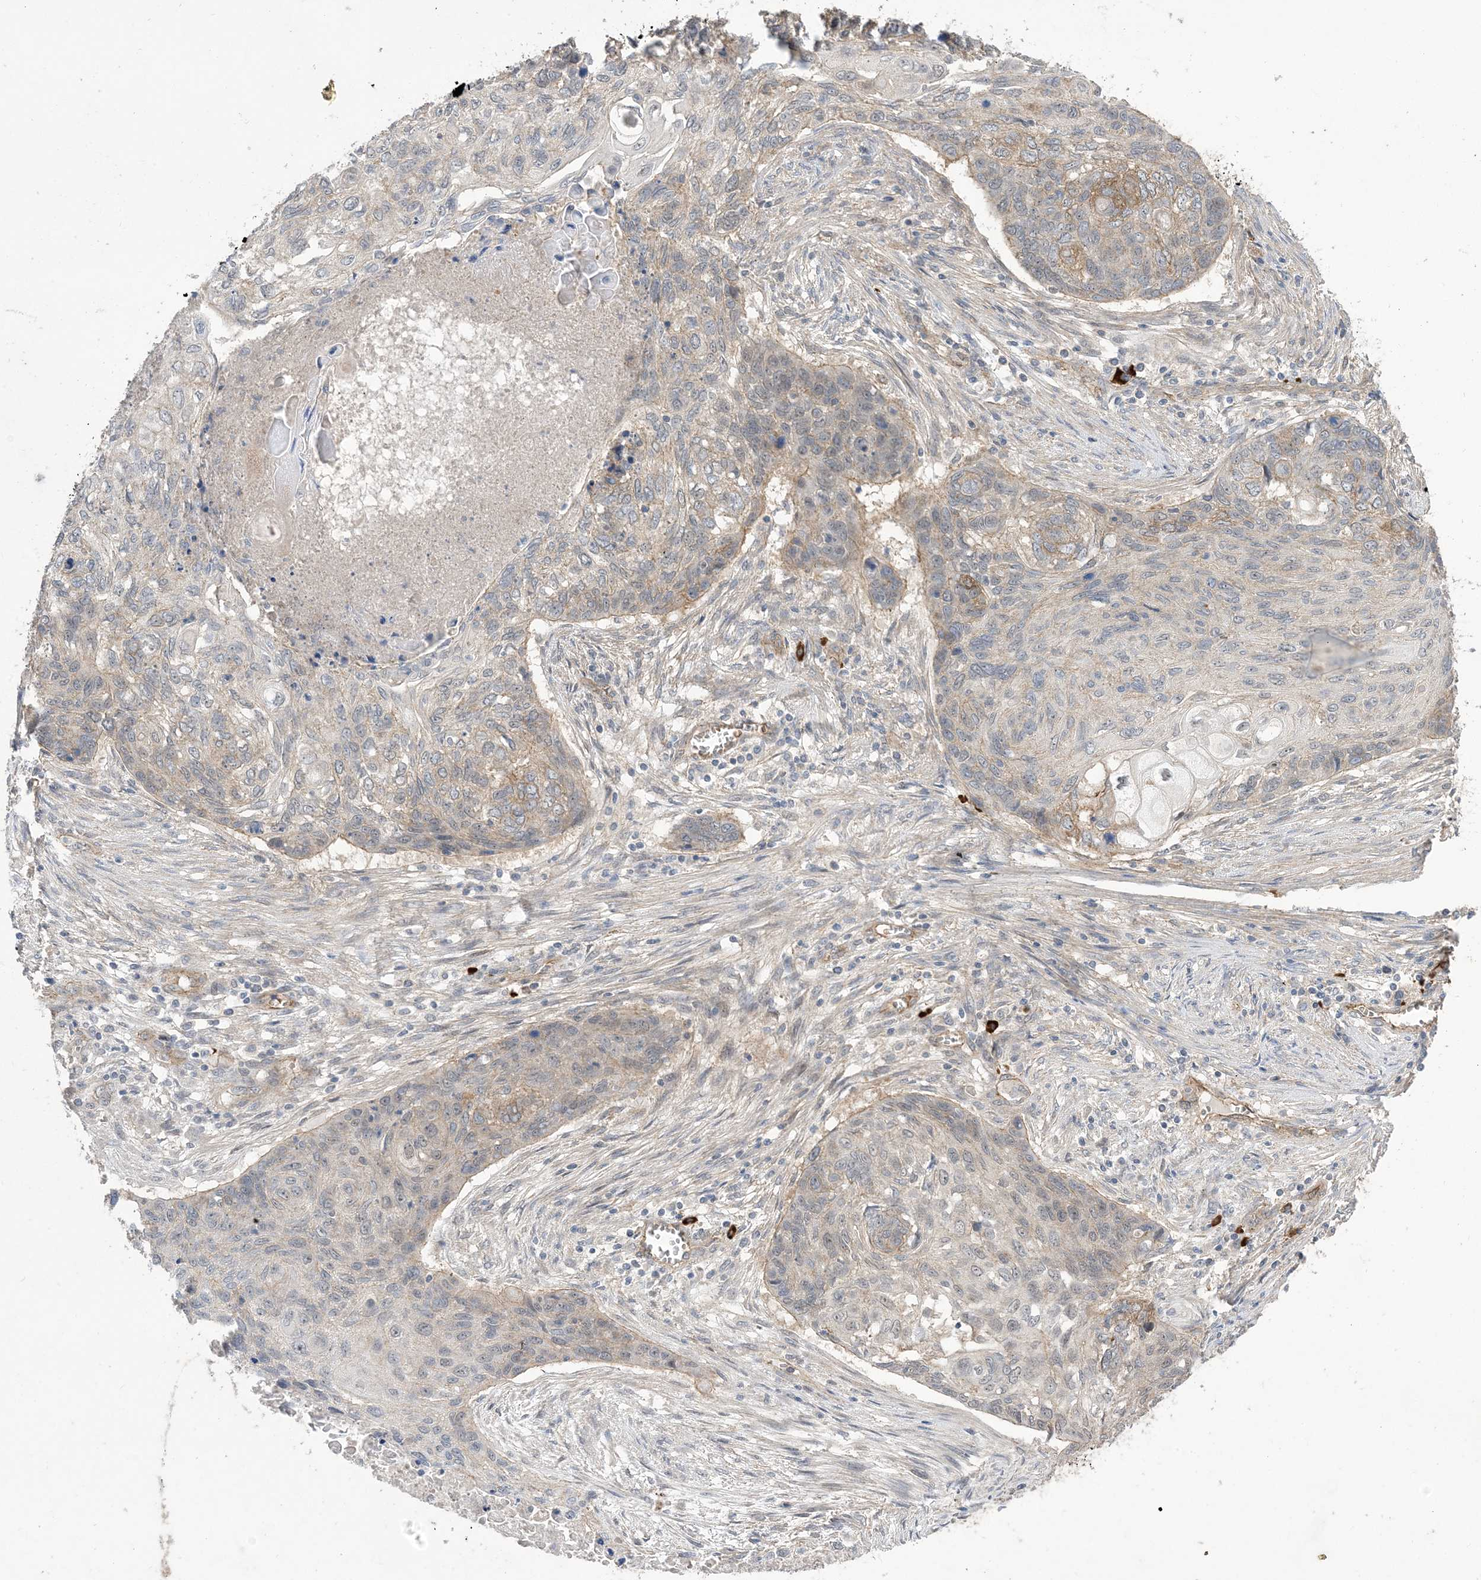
{"staining": {"intensity": "weak", "quantity": "<25%", "location": "cytoplasmic/membranous"}, "tissue": "lung cancer", "cell_type": "Tumor cells", "image_type": "cancer", "snomed": [{"axis": "morphology", "description": "Squamous cell carcinoma, NOS"}, {"axis": "topography", "description": "Lung"}], "caption": "This micrograph is of lung squamous cell carcinoma stained with immunohistochemistry to label a protein in brown with the nuclei are counter-stained blue. There is no staining in tumor cells.", "gene": "AOC1", "patient": {"sex": "female", "age": 63}}